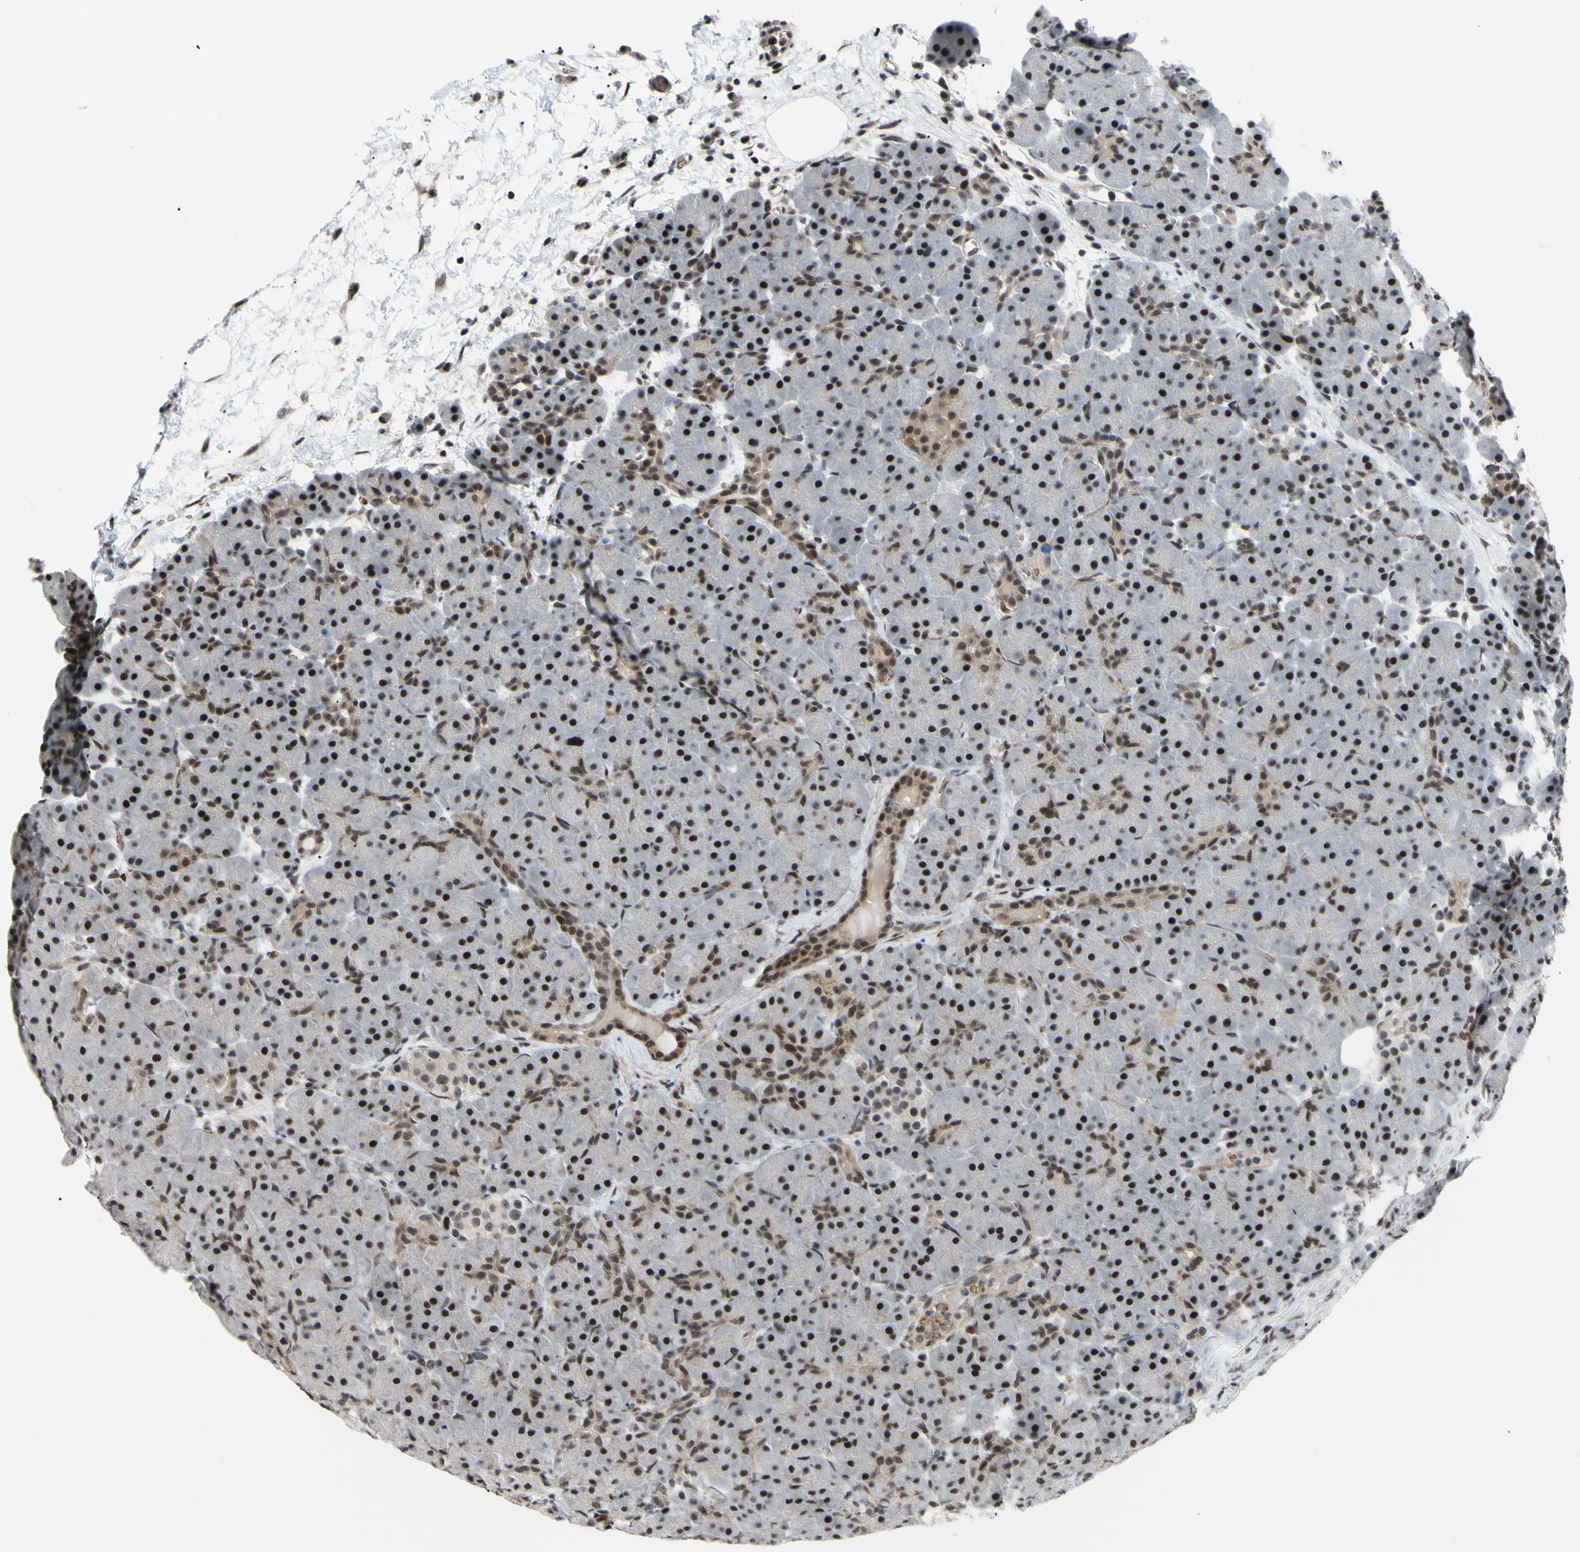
{"staining": {"intensity": "strong", "quantity": "<25%", "location": "cytoplasmic/membranous,nuclear"}, "tissue": "pancreas", "cell_type": "Exocrine glandular cells", "image_type": "normal", "snomed": [{"axis": "morphology", "description": "Normal tissue, NOS"}, {"axis": "topography", "description": "Pancreas"}], "caption": "A high-resolution micrograph shows IHC staining of benign pancreas, which reveals strong cytoplasmic/membranous,nuclear staining in approximately <25% of exocrine glandular cells.", "gene": "THAP12", "patient": {"sex": "male", "age": 66}}